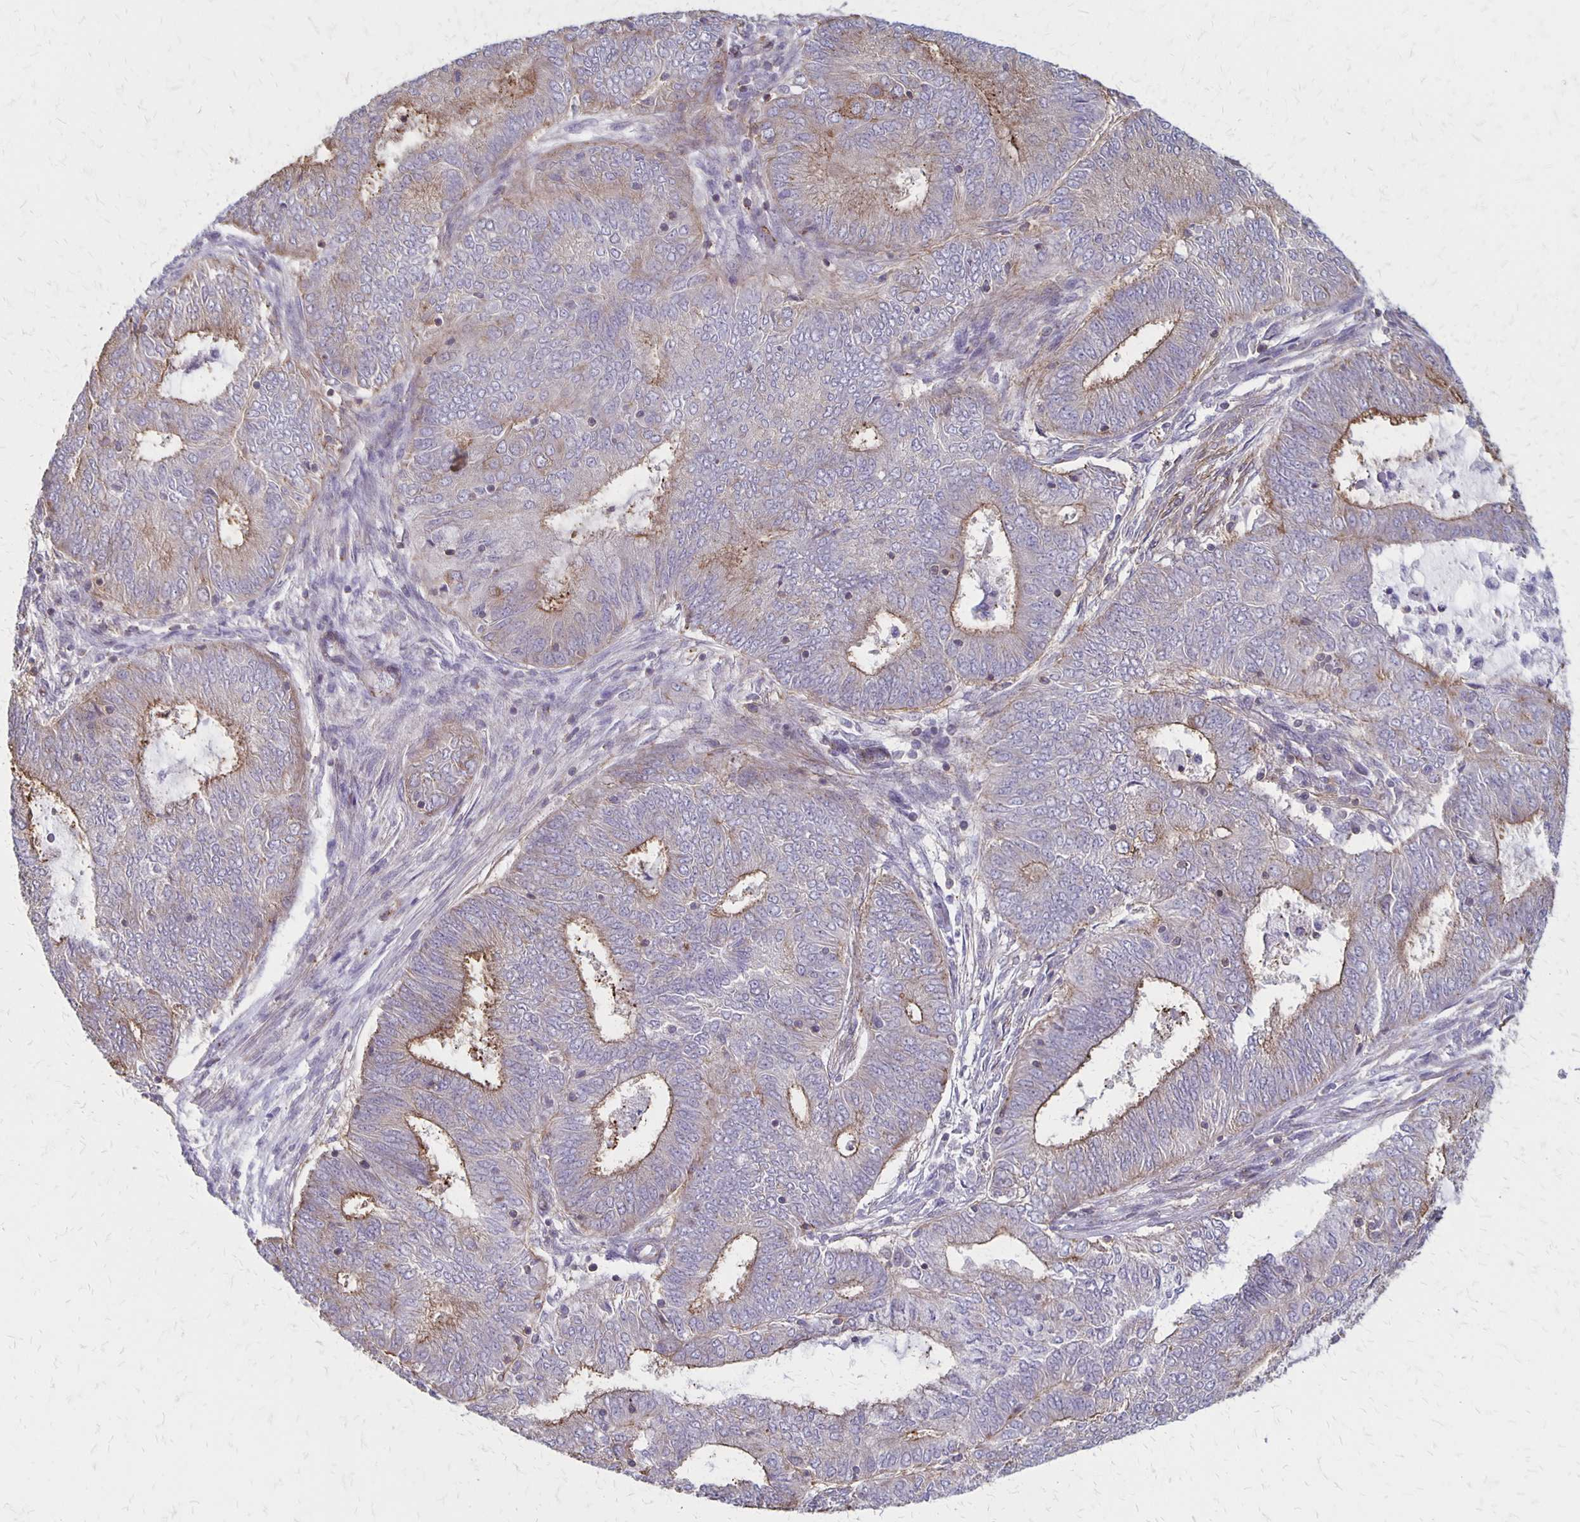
{"staining": {"intensity": "moderate", "quantity": "25%-75%", "location": "cytoplasmic/membranous"}, "tissue": "endometrial cancer", "cell_type": "Tumor cells", "image_type": "cancer", "snomed": [{"axis": "morphology", "description": "Adenocarcinoma, NOS"}, {"axis": "topography", "description": "Endometrium"}], "caption": "This is an image of IHC staining of endometrial cancer (adenocarcinoma), which shows moderate expression in the cytoplasmic/membranous of tumor cells.", "gene": "SEPTIN5", "patient": {"sex": "female", "age": 62}}